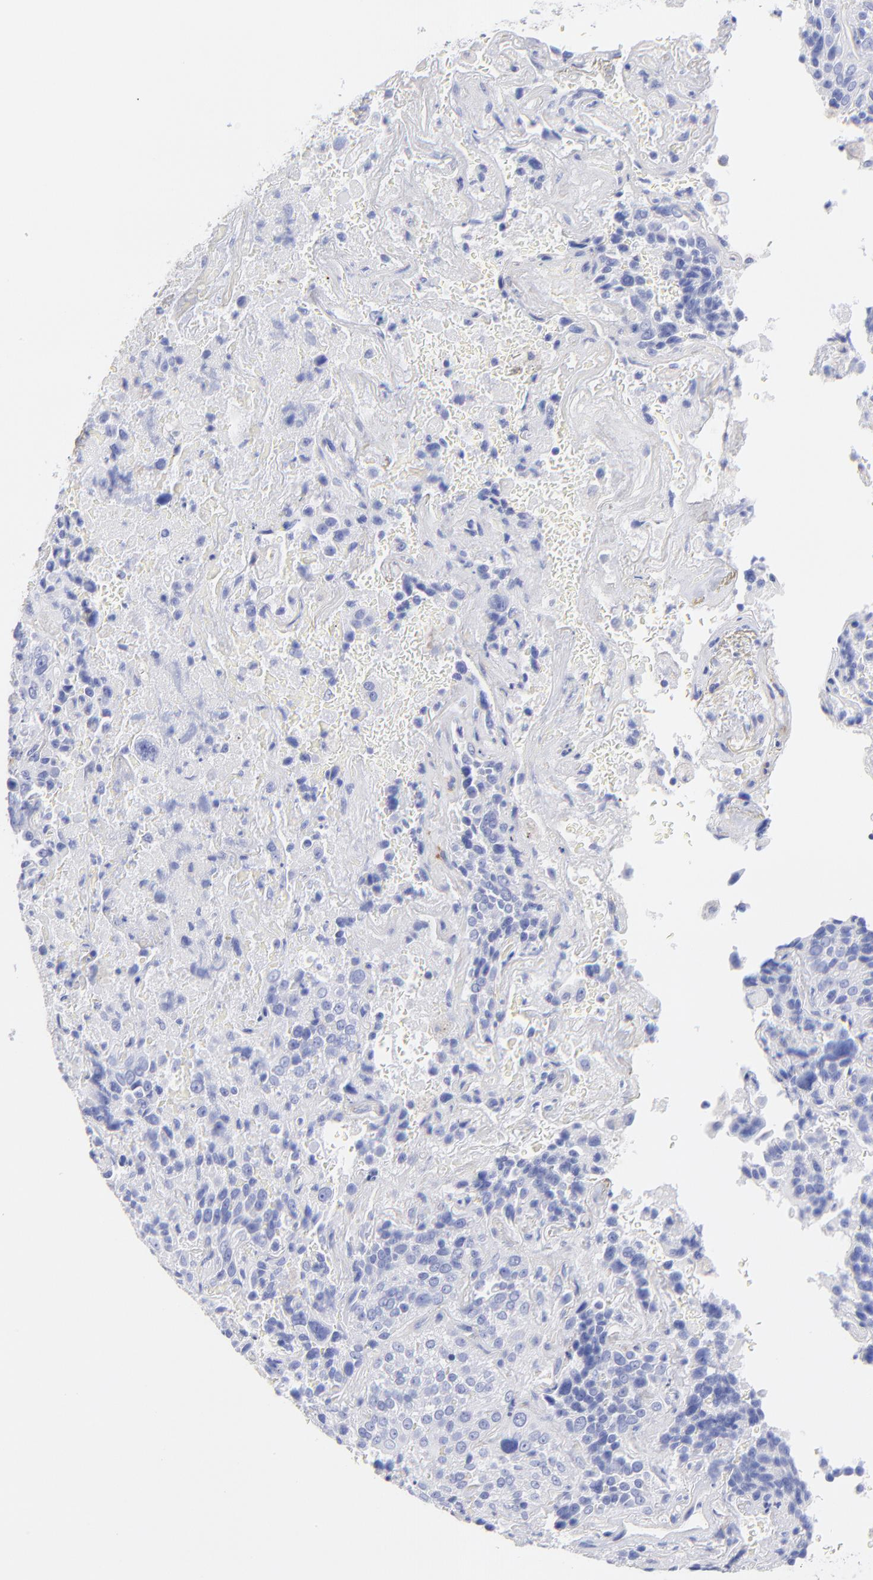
{"staining": {"intensity": "negative", "quantity": "none", "location": "none"}, "tissue": "lung cancer", "cell_type": "Tumor cells", "image_type": "cancer", "snomed": [{"axis": "morphology", "description": "Squamous cell carcinoma, NOS"}, {"axis": "topography", "description": "Lung"}], "caption": "A histopathology image of human lung cancer (squamous cell carcinoma) is negative for staining in tumor cells.", "gene": "C1QTNF6", "patient": {"sex": "male", "age": 54}}